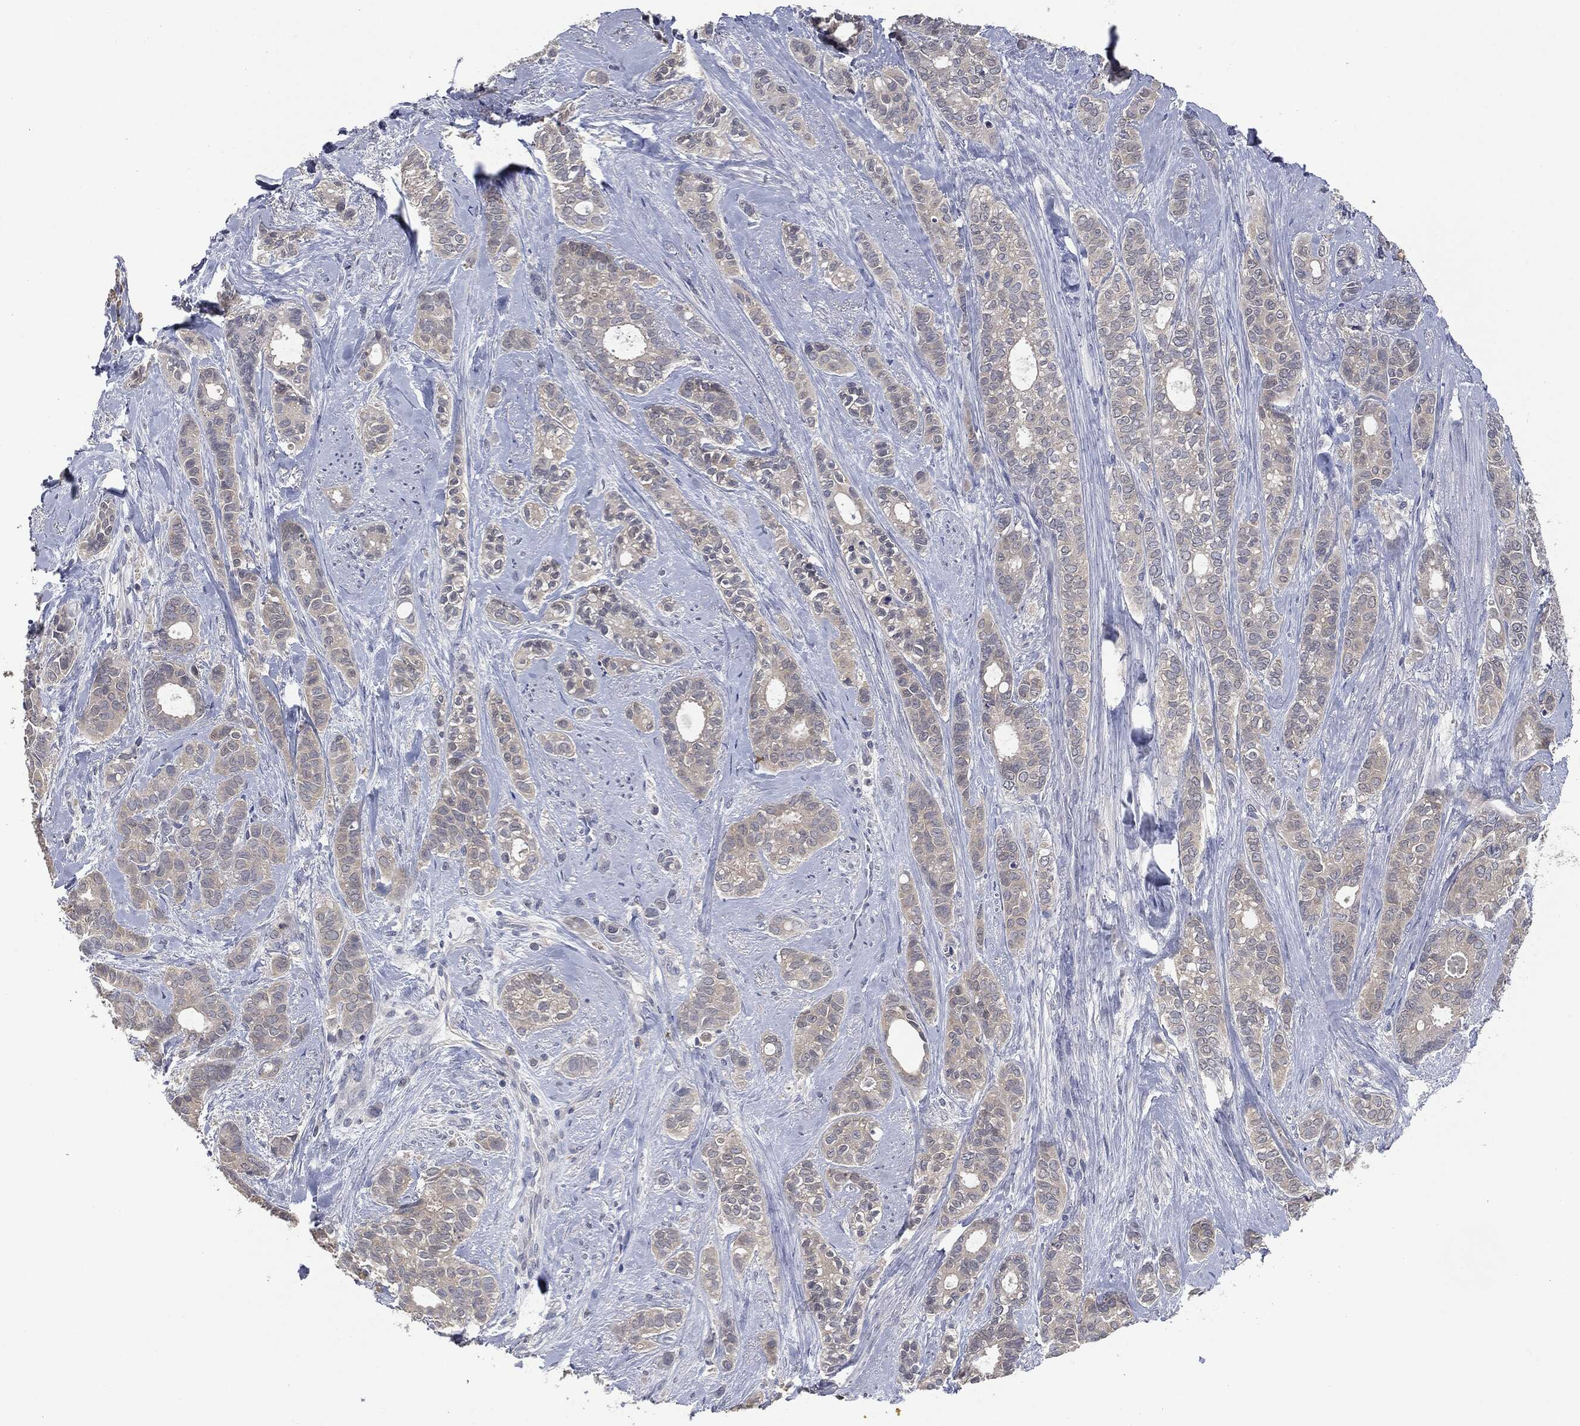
{"staining": {"intensity": "negative", "quantity": "none", "location": "none"}, "tissue": "breast cancer", "cell_type": "Tumor cells", "image_type": "cancer", "snomed": [{"axis": "morphology", "description": "Duct carcinoma"}, {"axis": "topography", "description": "Breast"}], "caption": "An image of human invasive ductal carcinoma (breast) is negative for staining in tumor cells.", "gene": "IL1RN", "patient": {"sex": "female", "age": 71}}